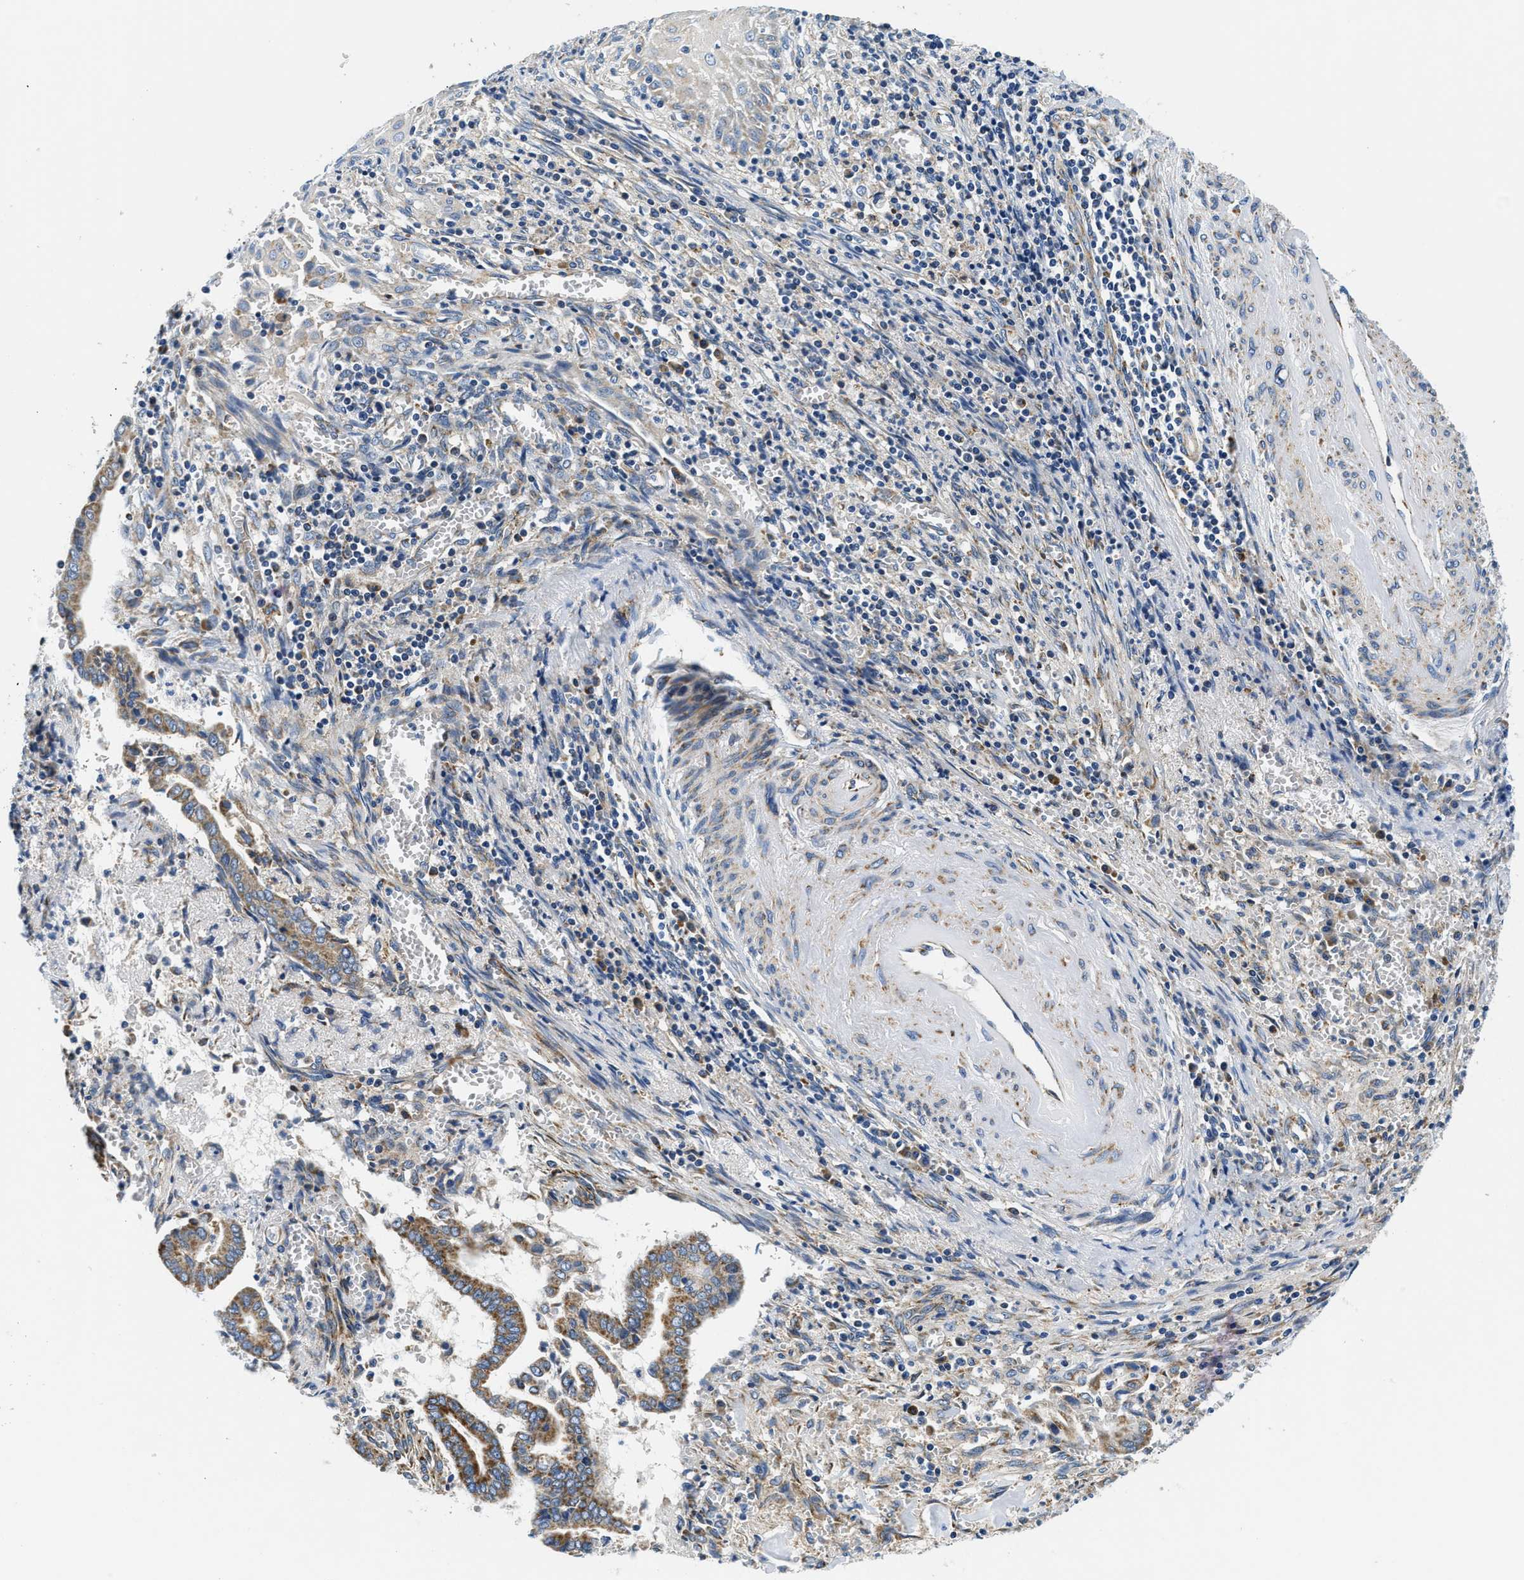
{"staining": {"intensity": "moderate", "quantity": ">75%", "location": "cytoplasmic/membranous"}, "tissue": "cervical cancer", "cell_type": "Tumor cells", "image_type": "cancer", "snomed": [{"axis": "morphology", "description": "Adenocarcinoma, NOS"}, {"axis": "topography", "description": "Cervix"}], "caption": "Immunohistochemistry (IHC) of cervical cancer reveals medium levels of moderate cytoplasmic/membranous positivity in about >75% of tumor cells.", "gene": "SAMD4B", "patient": {"sex": "female", "age": 44}}